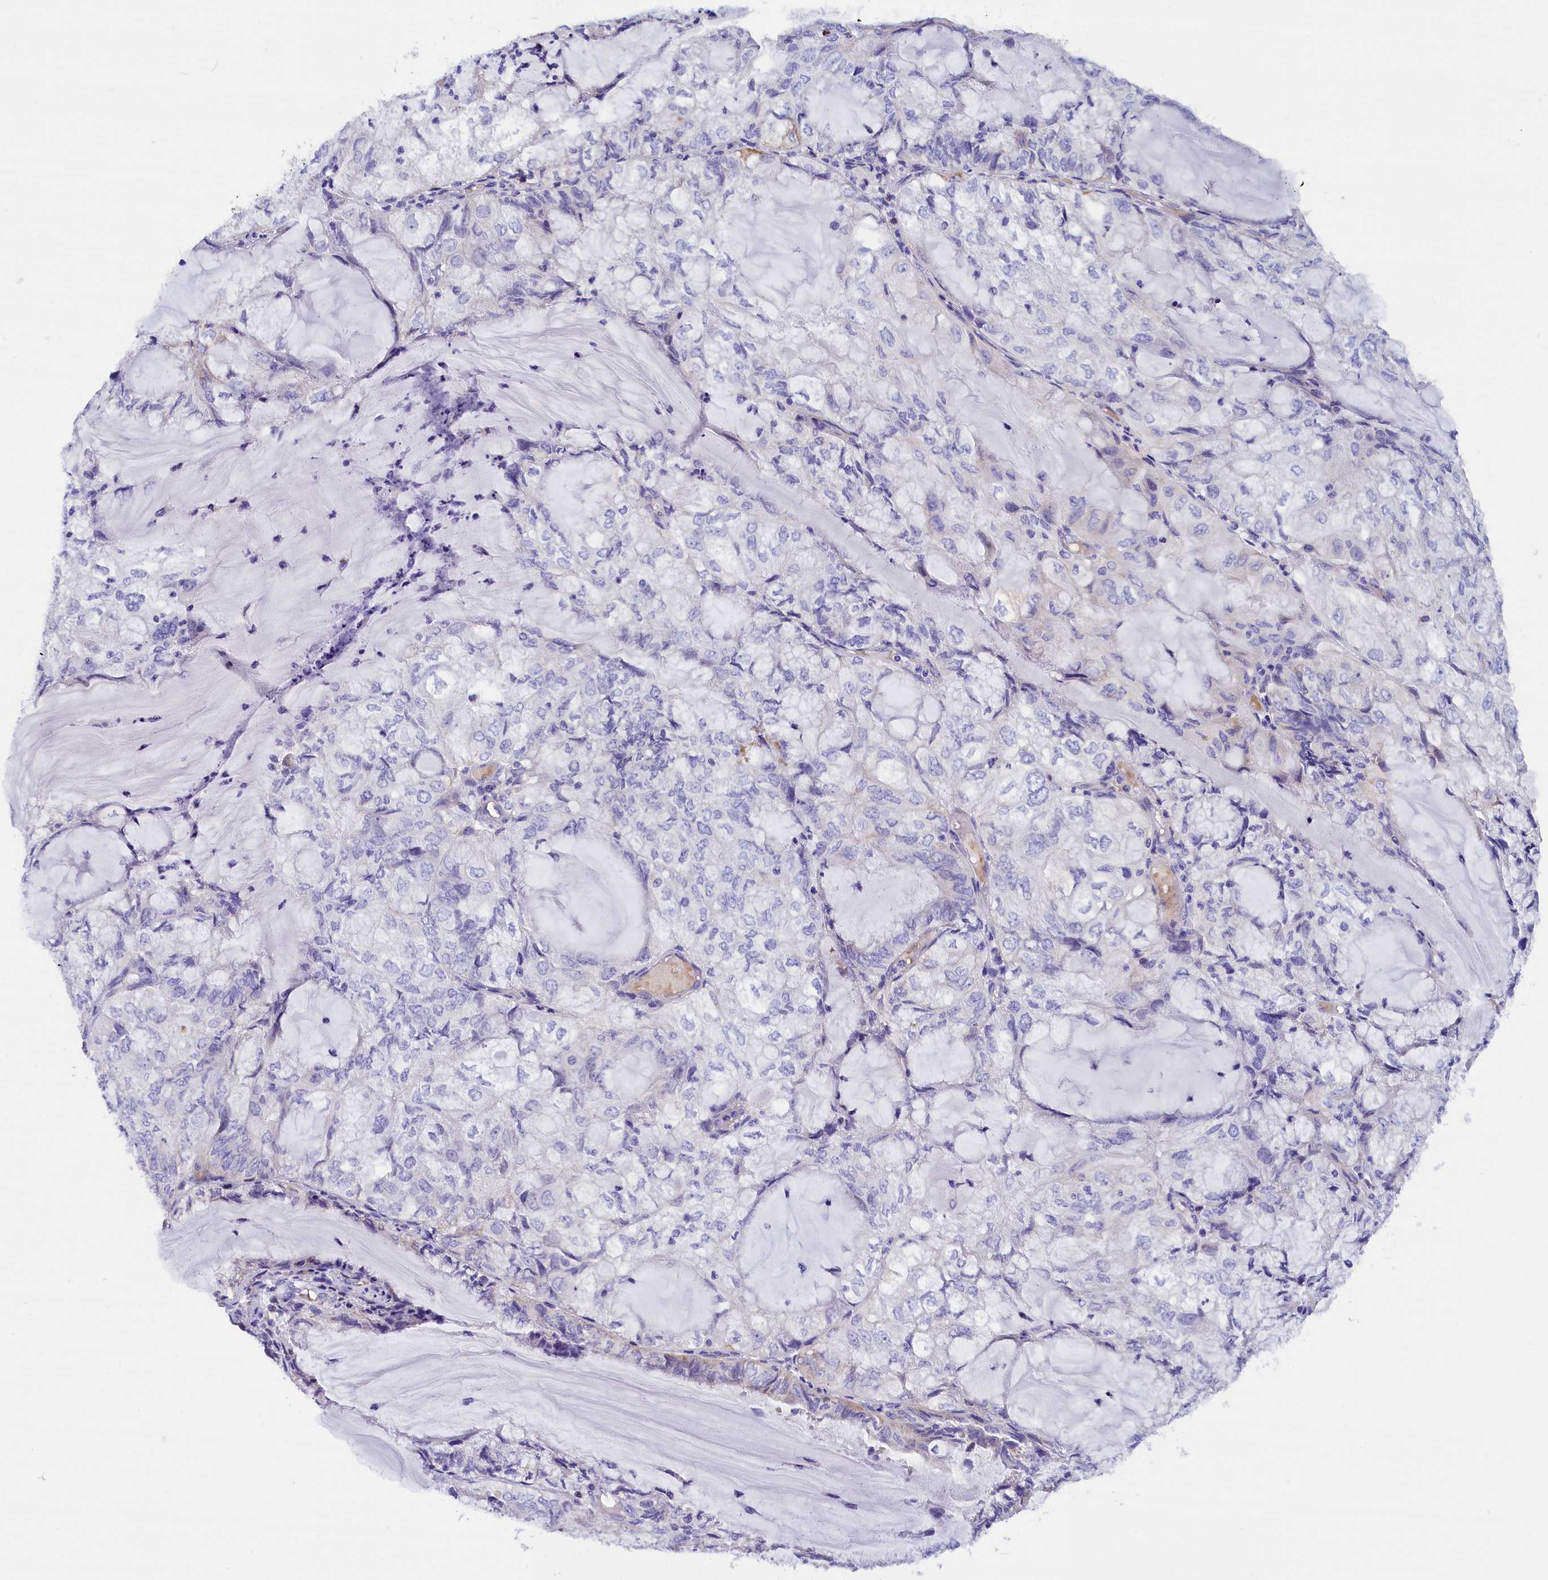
{"staining": {"intensity": "negative", "quantity": "none", "location": "none"}, "tissue": "endometrial cancer", "cell_type": "Tumor cells", "image_type": "cancer", "snomed": [{"axis": "morphology", "description": "Adenocarcinoma, NOS"}, {"axis": "topography", "description": "Endometrium"}], "caption": "Histopathology image shows no significant protein positivity in tumor cells of endometrial adenocarcinoma. The staining is performed using DAB brown chromogen with nuclei counter-stained in using hematoxylin.", "gene": "ABAT", "patient": {"sex": "female", "age": 81}}